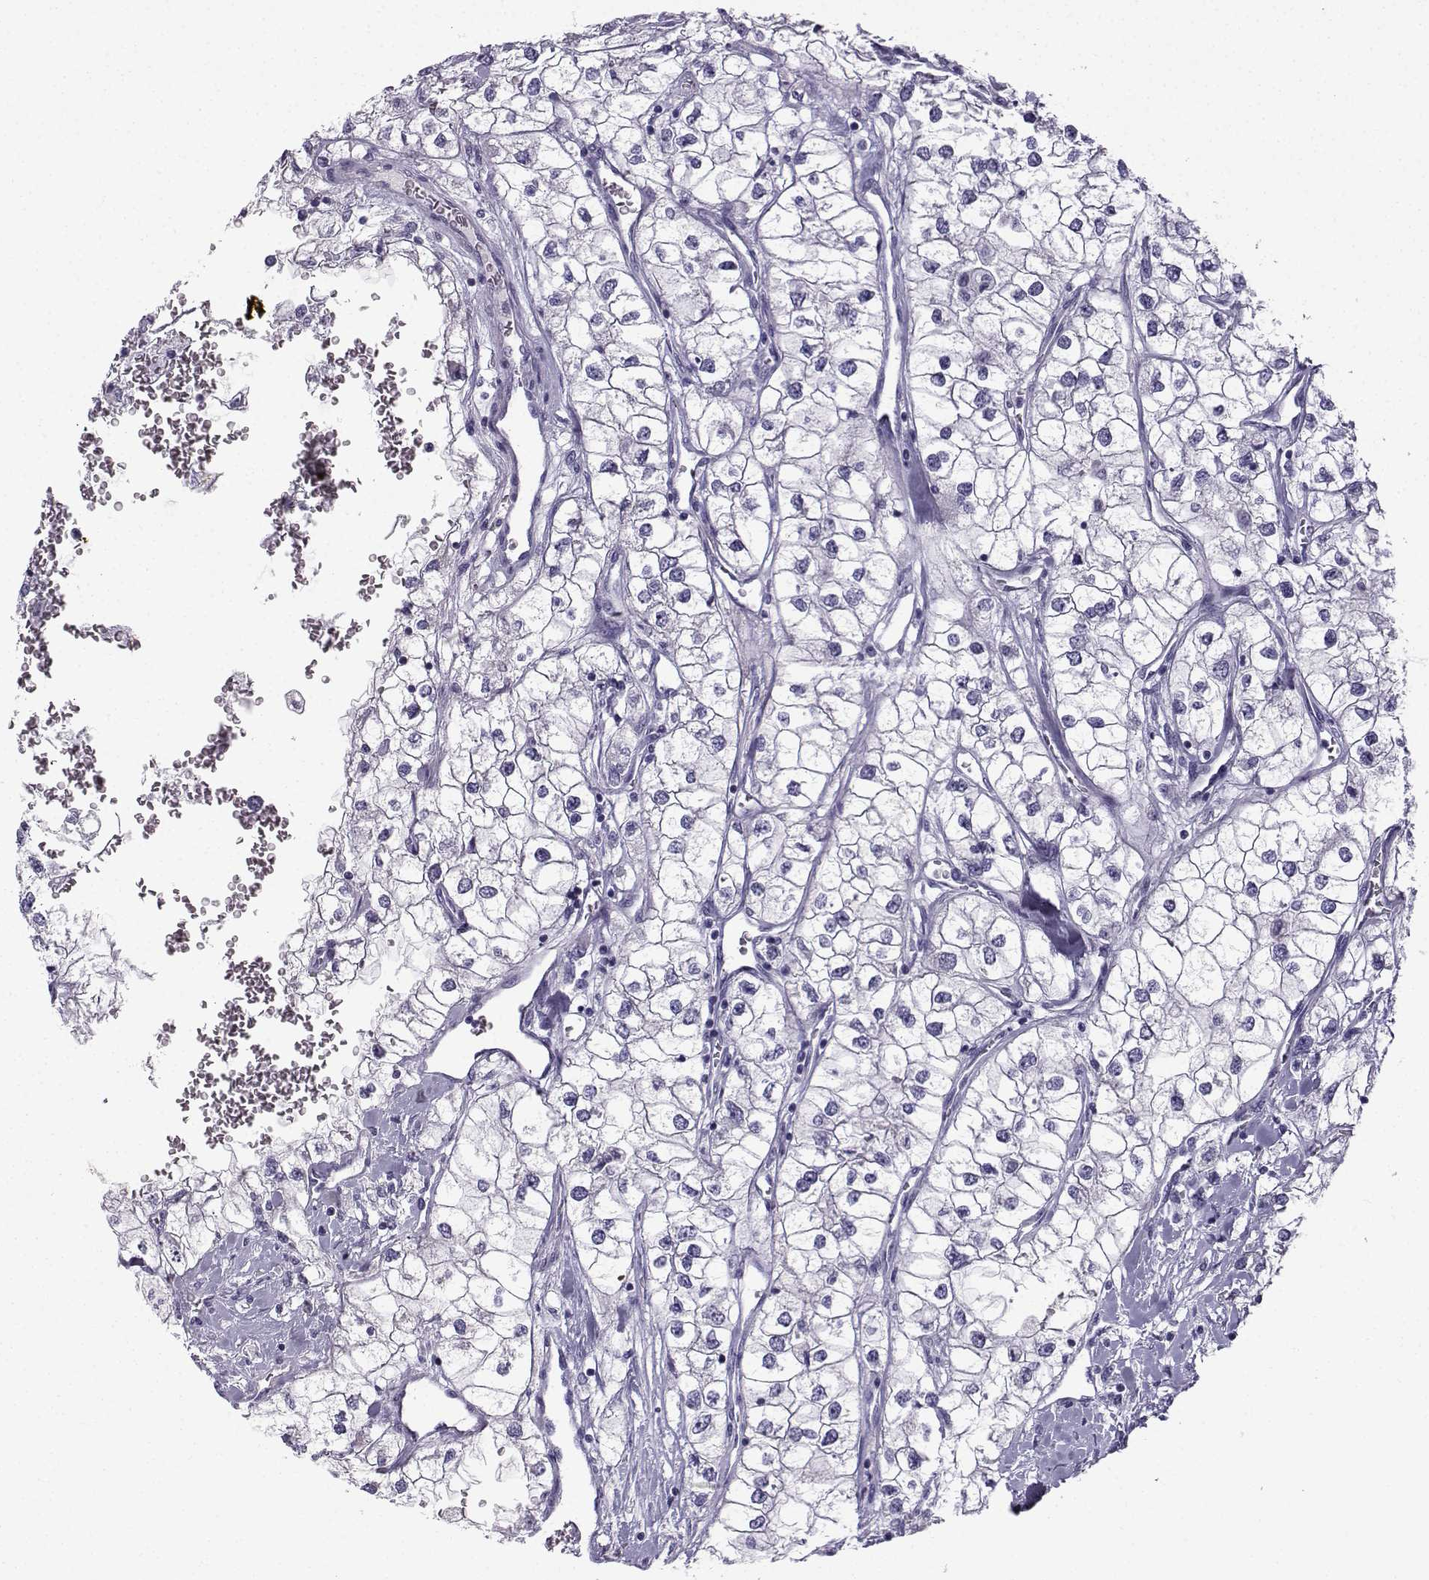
{"staining": {"intensity": "negative", "quantity": "none", "location": "none"}, "tissue": "renal cancer", "cell_type": "Tumor cells", "image_type": "cancer", "snomed": [{"axis": "morphology", "description": "Adenocarcinoma, NOS"}, {"axis": "topography", "description": "Kidney"}], "caption": "DAB immunohistochemical staining of renal cancer (adenocarcinoma) reveals no significant staining in tumor cells.", "gene": "ZBTB8B", "patient": {"sex": "male", "age": 59}}